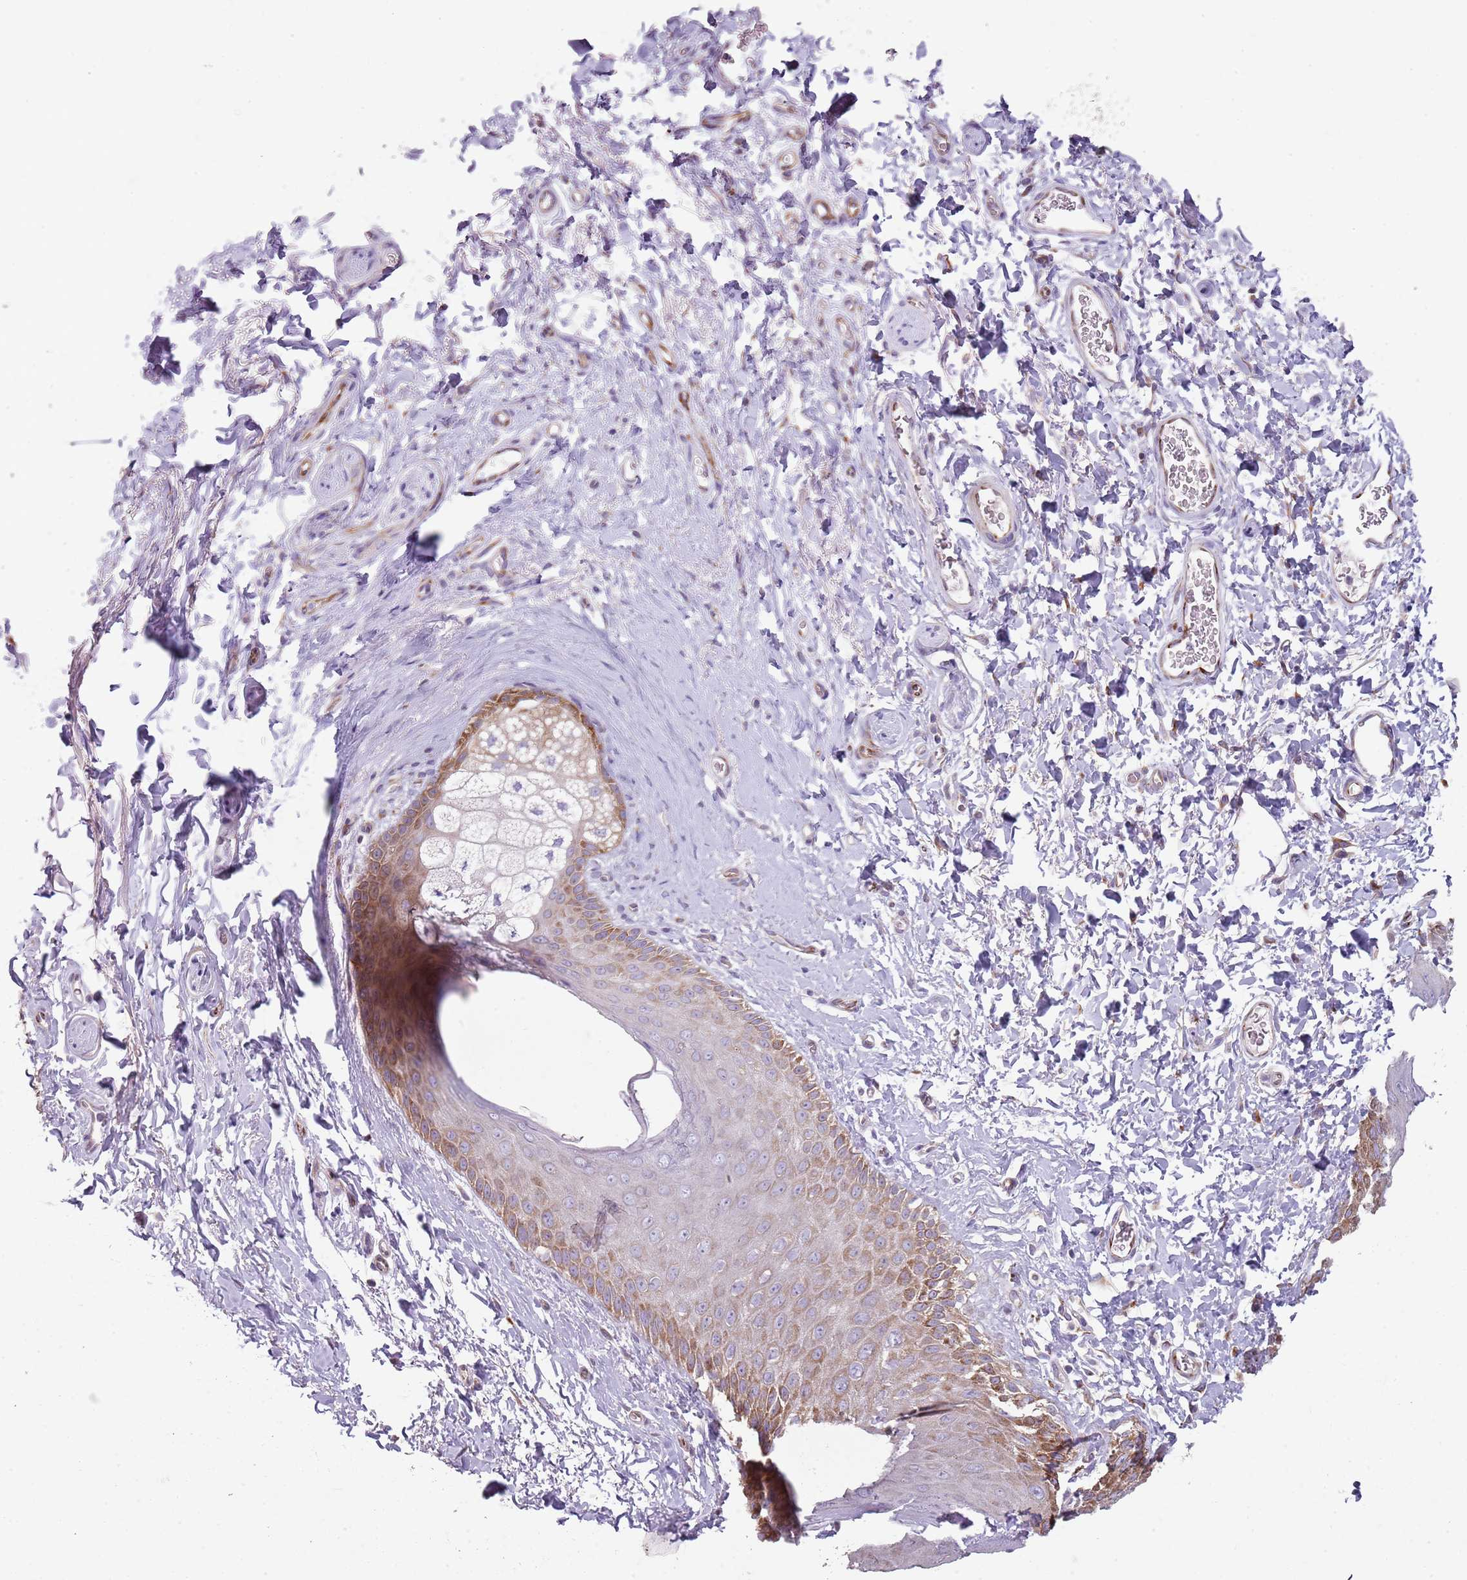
{"staining": {"intensity": "moderate", "quantity": "<25%", "location": "cytoplasmic/membranous"}, "tissue": "skin", "cell_type": "Epidermal cells", "image_type": "normal", "snomed": [{"axis": "morphology", "description": "Normal tissue, NOS"}, {"axis": "topography", "description": "Anal"}], "caption": "Immunohistochemistry (DAB (3,3'-diaminobenzidine)) staining of benign skin exhibits moderate cytoplasmic/membranous protein staining in approximately <25% of epidermal cells.", "gene": "ZNF583", "patient": {"sex": "male", "age": 44}}